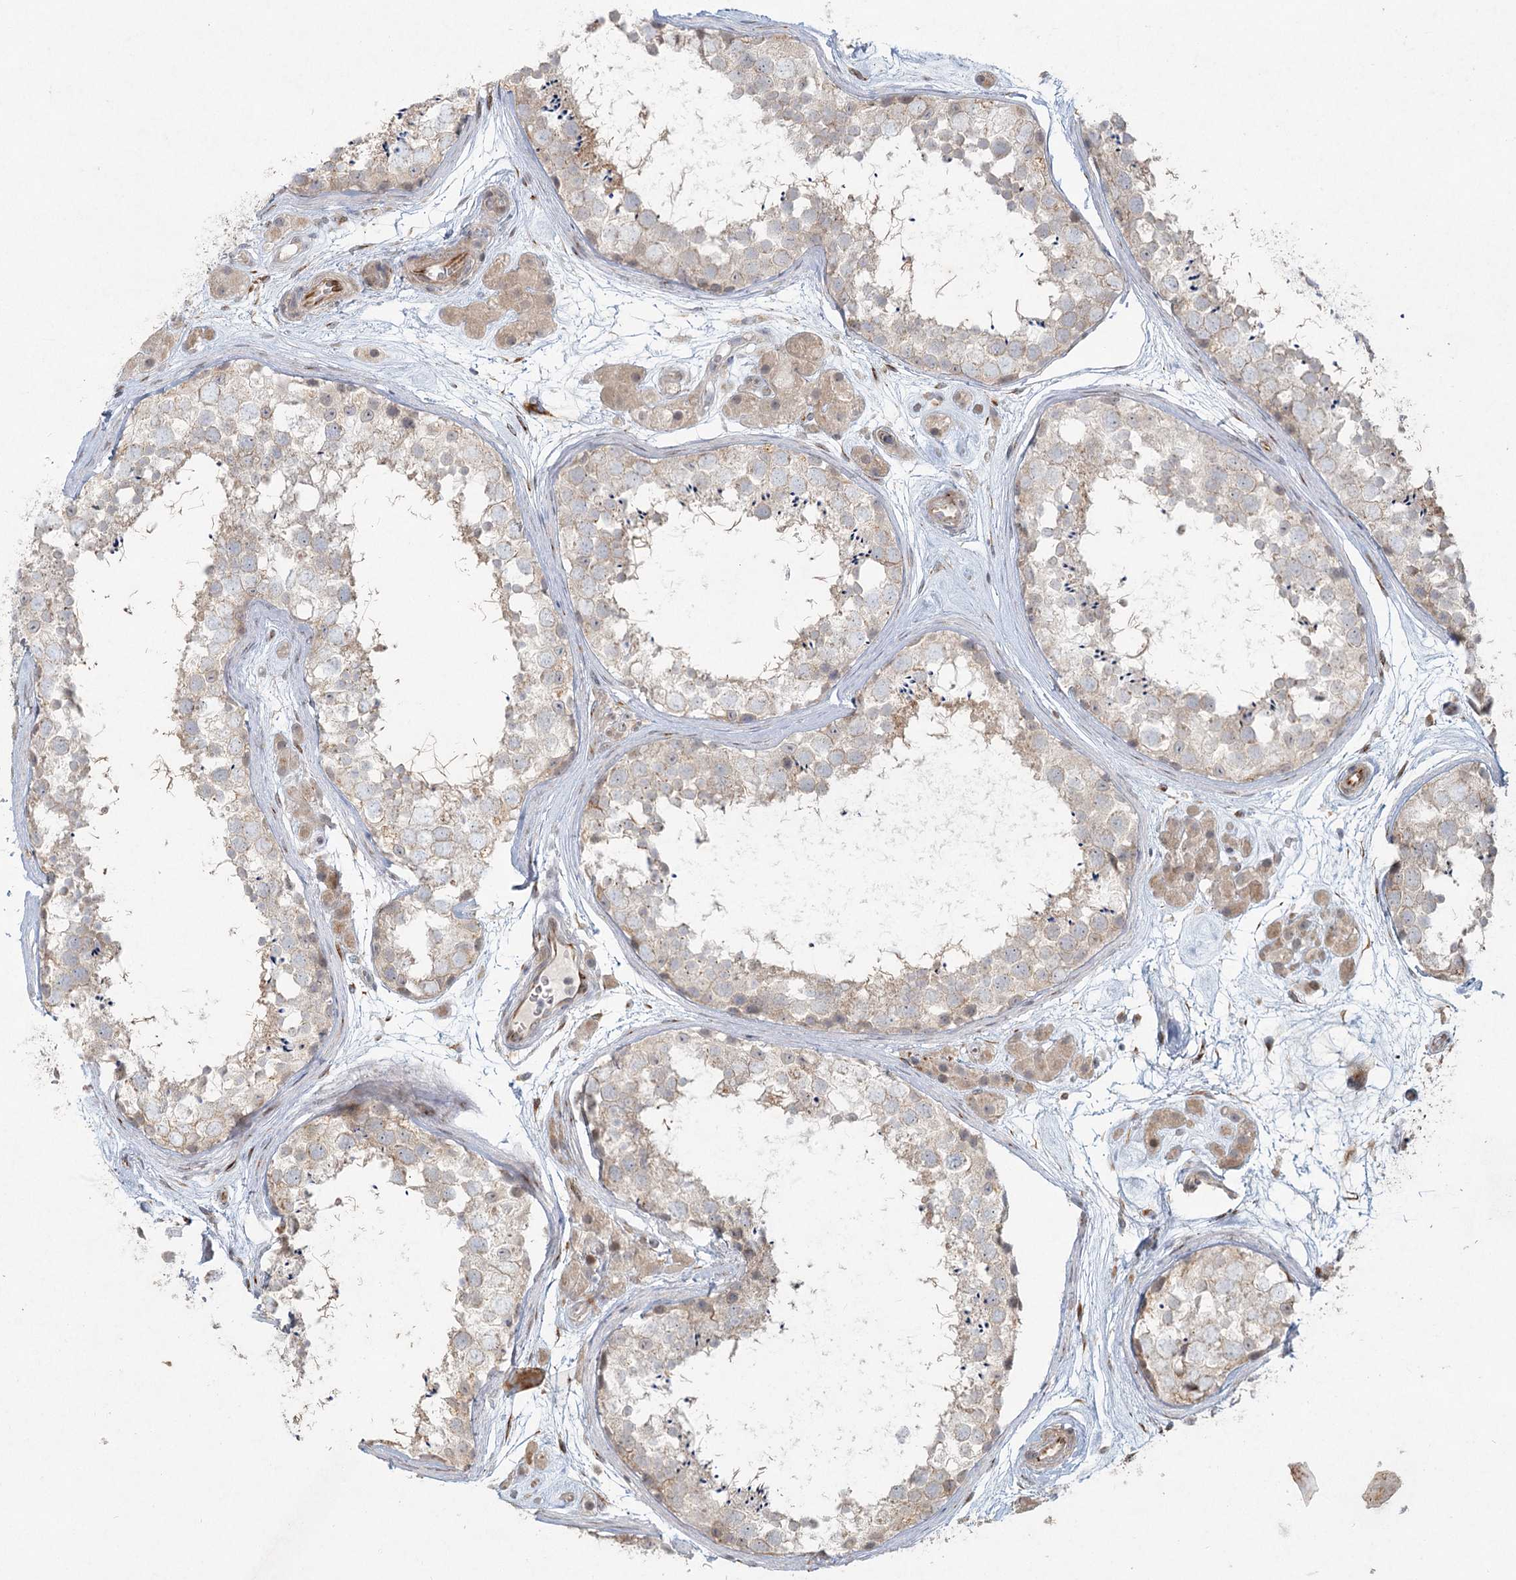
{"staining": {"intensity": "weak", "quantity": "<25%", "location": "cytoplasmic/membranous"}, "tissue": "testis", "cell_type": "Cells in seminiferous ducts", "image_type": "normal", "snomed": [{"axis": "morphology", "description": "Normal tissue, NOS"}, {"axis": "topography", "description": "Testis"}], "caption": "This is a micrograph of immunohistochemistry staining of unremarkable testis, which shows no positivity in cells in seminiferous ducts.", "gene": "LRP2BP", "patient": {"sex": "male", "age": 56}}